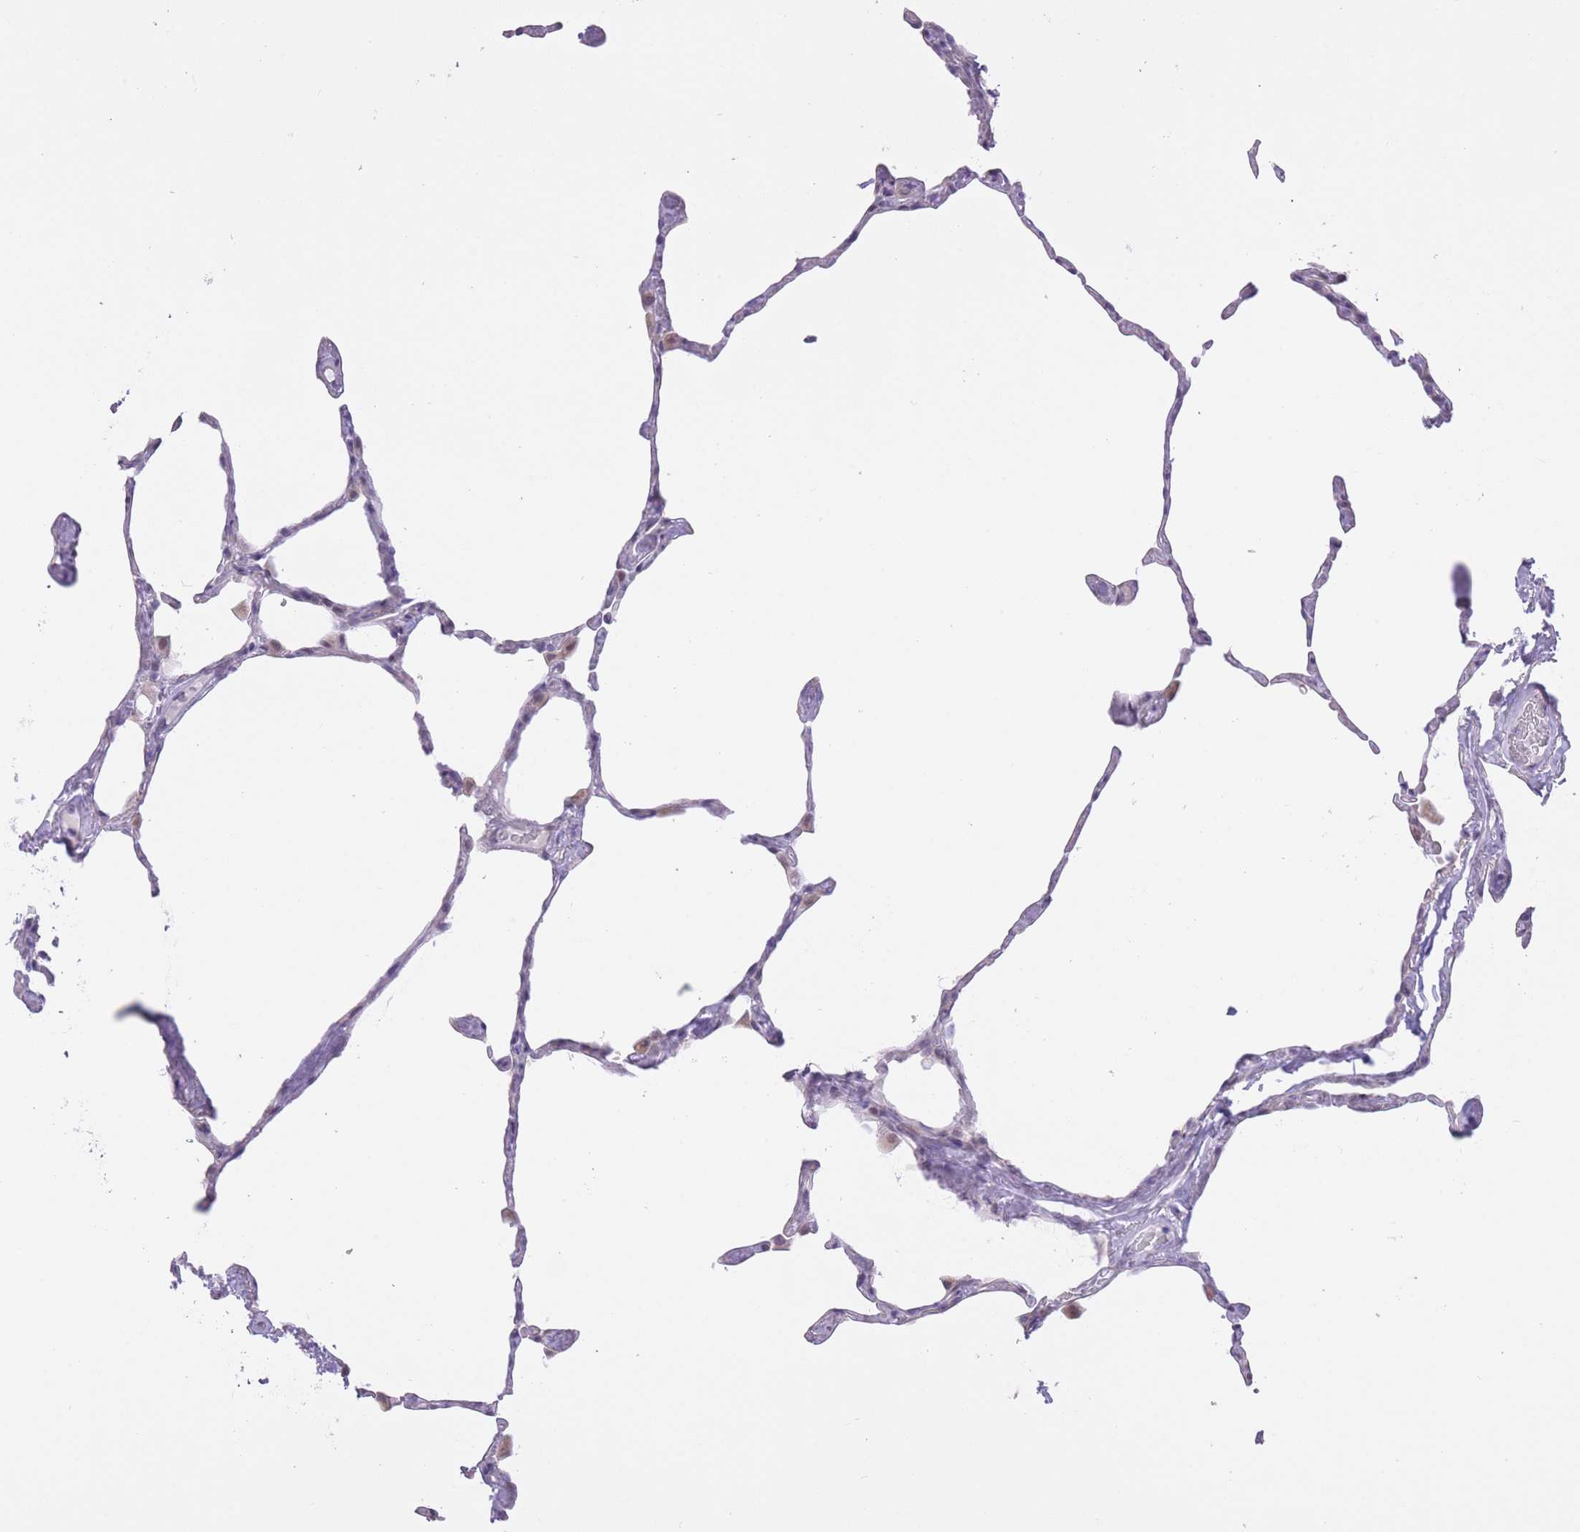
{"staining": {"intensity": "negative", "quantity": "none", "location": "none"}, "tissue": "lung", "cell_type": "Alveolar cells", "image_type": "normal", "snomed": [{"axis": "morphology", "description": "Normal tissue, NOS"}, {"axis": "topography", "description": "Lung"}], "caption": "Immunohistochemical staining of unremarkable lung exhibits no significant positivity in alveolar cells.", "gene": "WDR70", "patient": {"sex": "male", "age": 65}}